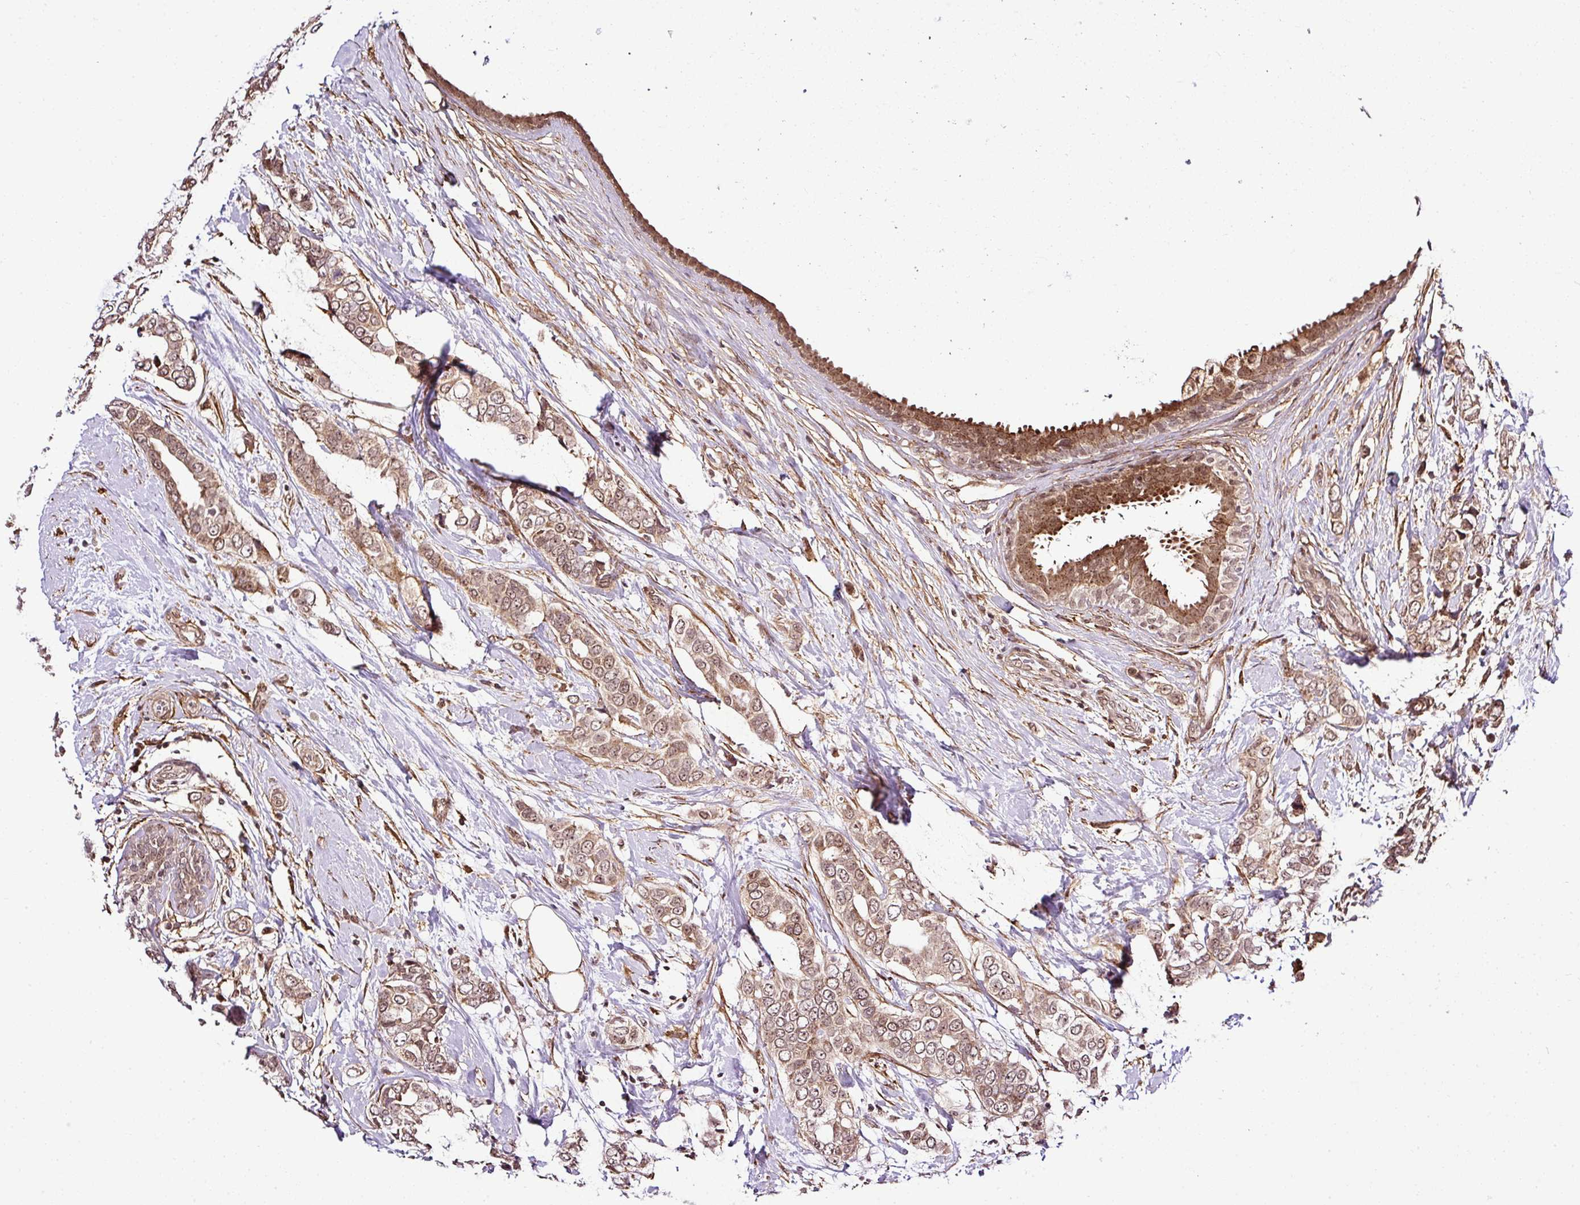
{"staining": {"intensity": "moderate", "quantity": ">75%", "location": "cytoplasmic/membranous,nuclear"}, "tissue": "breast cancer", "cell_type": "Tumor cells", "image_type": "cancer", "snomed": [{"axis": "morphology", "description": "Lobular carcinoma"}, {"axis": "topography", "description": "Breast"}], "caption": "Breast cancer stained for a protein reveals moderate cytoplasmic/membranous and nuclear positivity in tumor cells.", "gene": "FAM153A", "patient": {"sex": "female", "age": 51}}